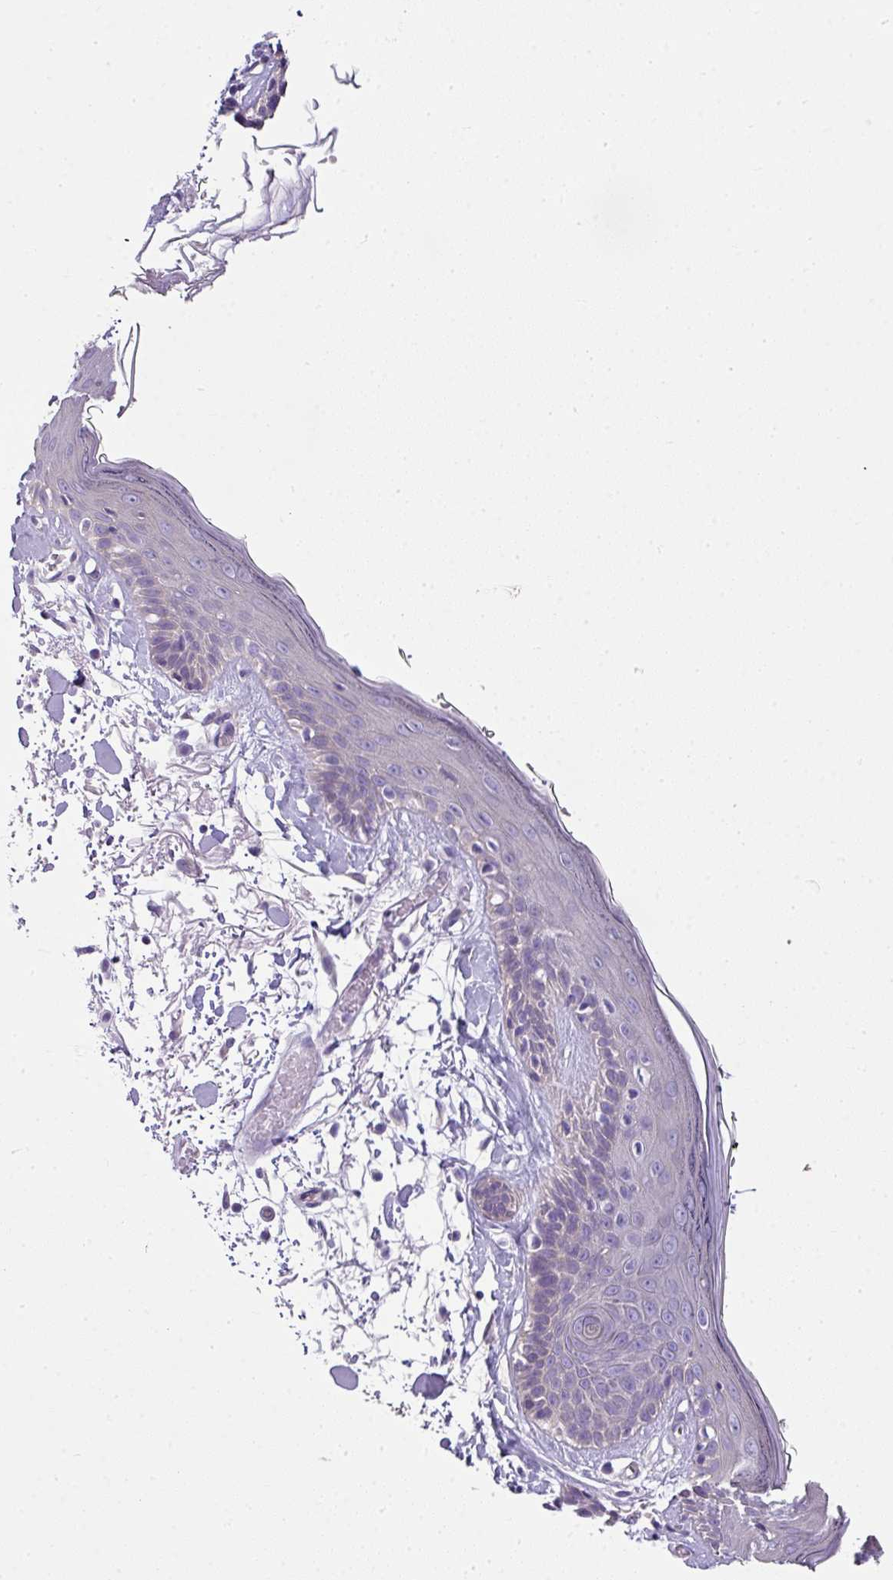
{"staining": {"intensity": "negative", "quantity": "none", "location": "none"}, "tissue": "skin", "cell_type": "Fibroblasts", "image_type": "normal", "snomed": [{"axis": "morphology", "description": "Normal tissue, NOS"}, {"axis": "topography", "description": "Skin"}], "caption": "Immunohistochemistry of benign skin displays no positivity in fibroblasts.", "gene": "PALS2", "patient": {"sex": "male", "age": 79}}